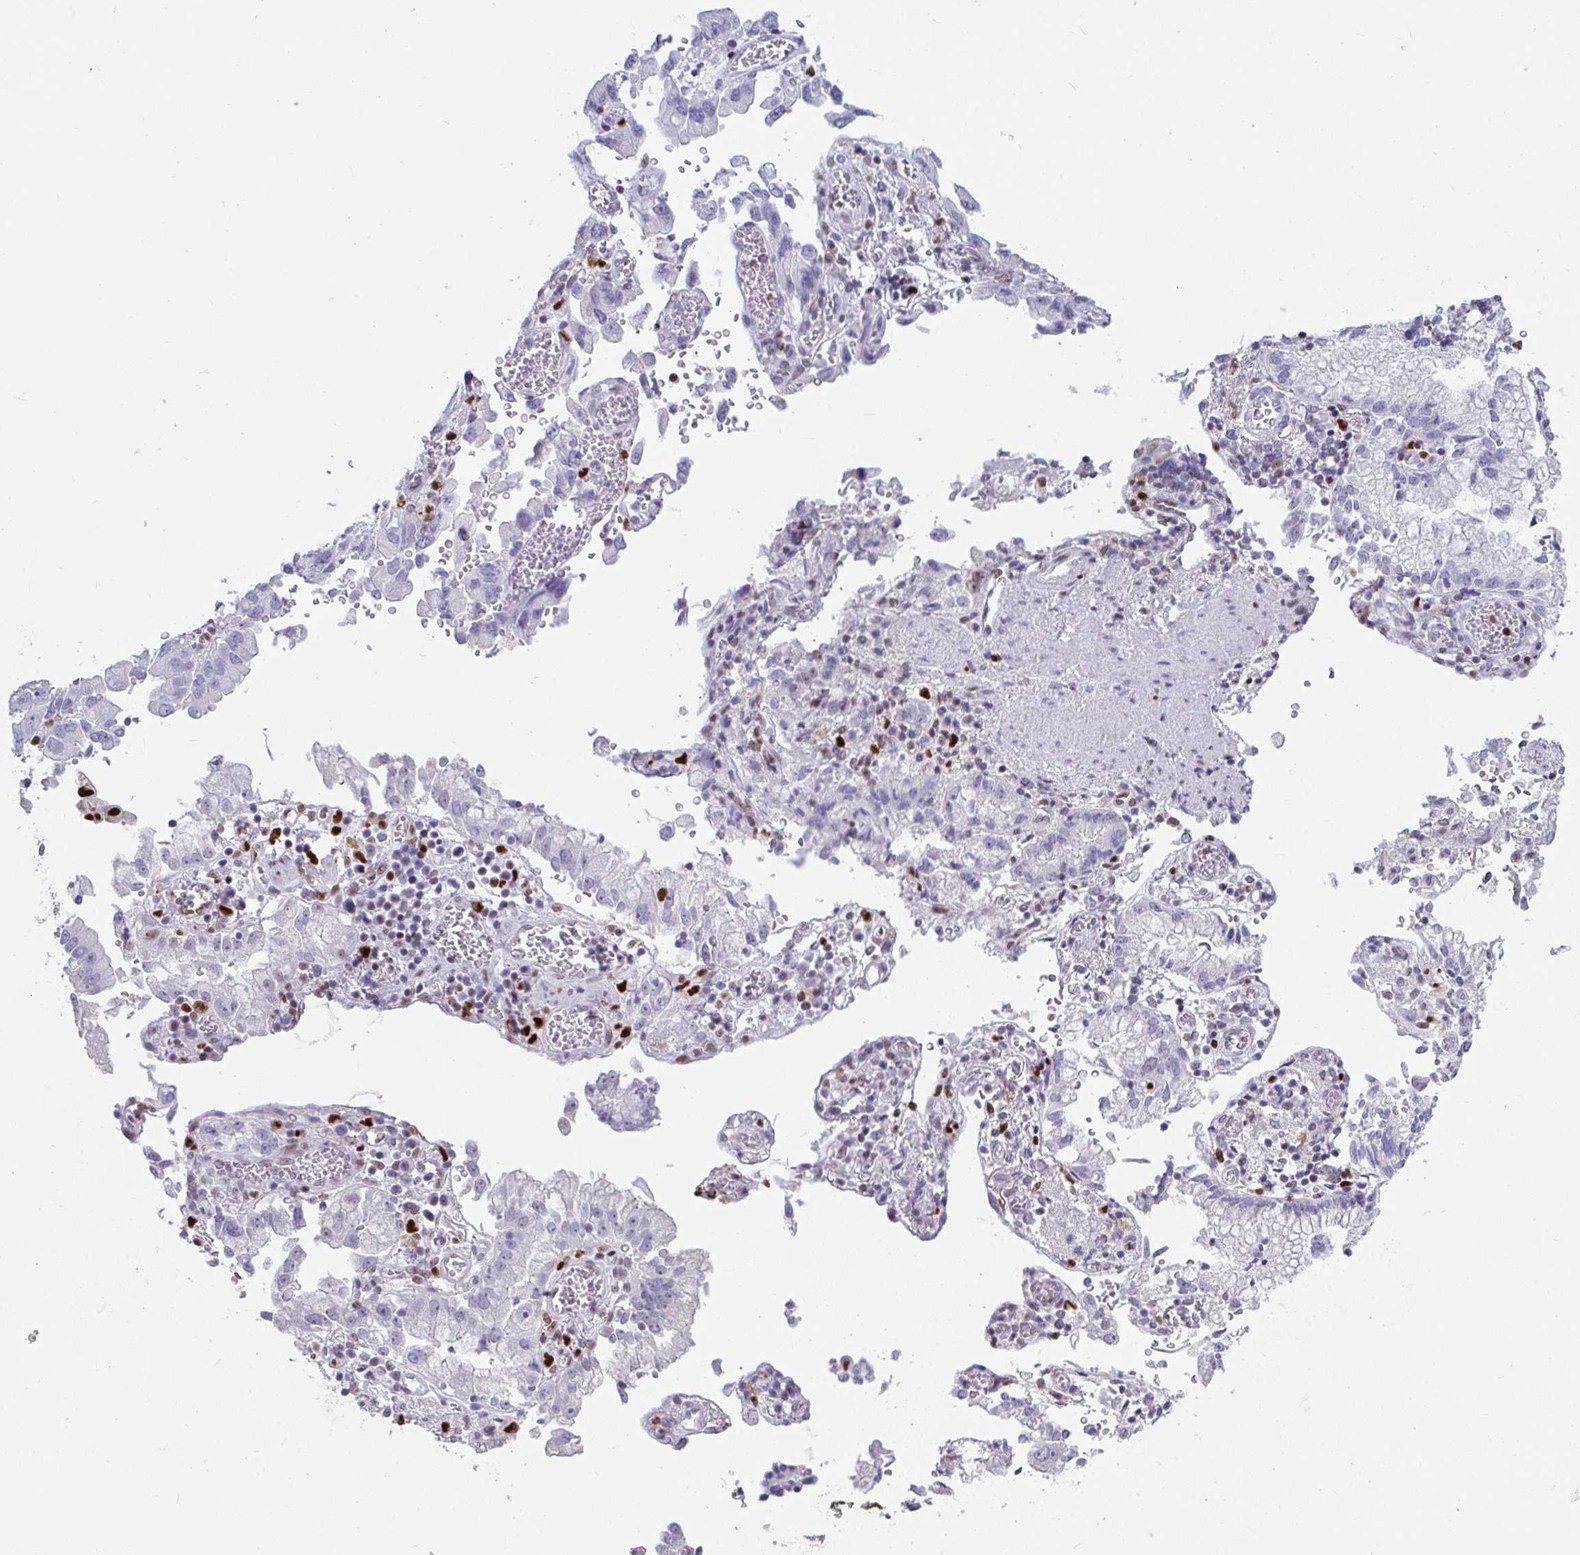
{"staining": {"intensity": "negative", "quantity": "none", "location": "none"}, "tissue": "stomach cancer", "cell_type": "Tumor cells", "image_type": "cancer", "snomed": [{"axis": "morphology", "description": "Adenocarcinoma, NOS"}, {"axis": "topography", "description": "Stomach"}], "caption": "An immunohistochemistry histopathology image of stomach cancer (adenocarcinoma) is shown. There is no staining in tumor cells of stomach cancer (adenocarcinoma).", "gene": "ZNF586", "patient": {"sex": "male", "age": 62}}